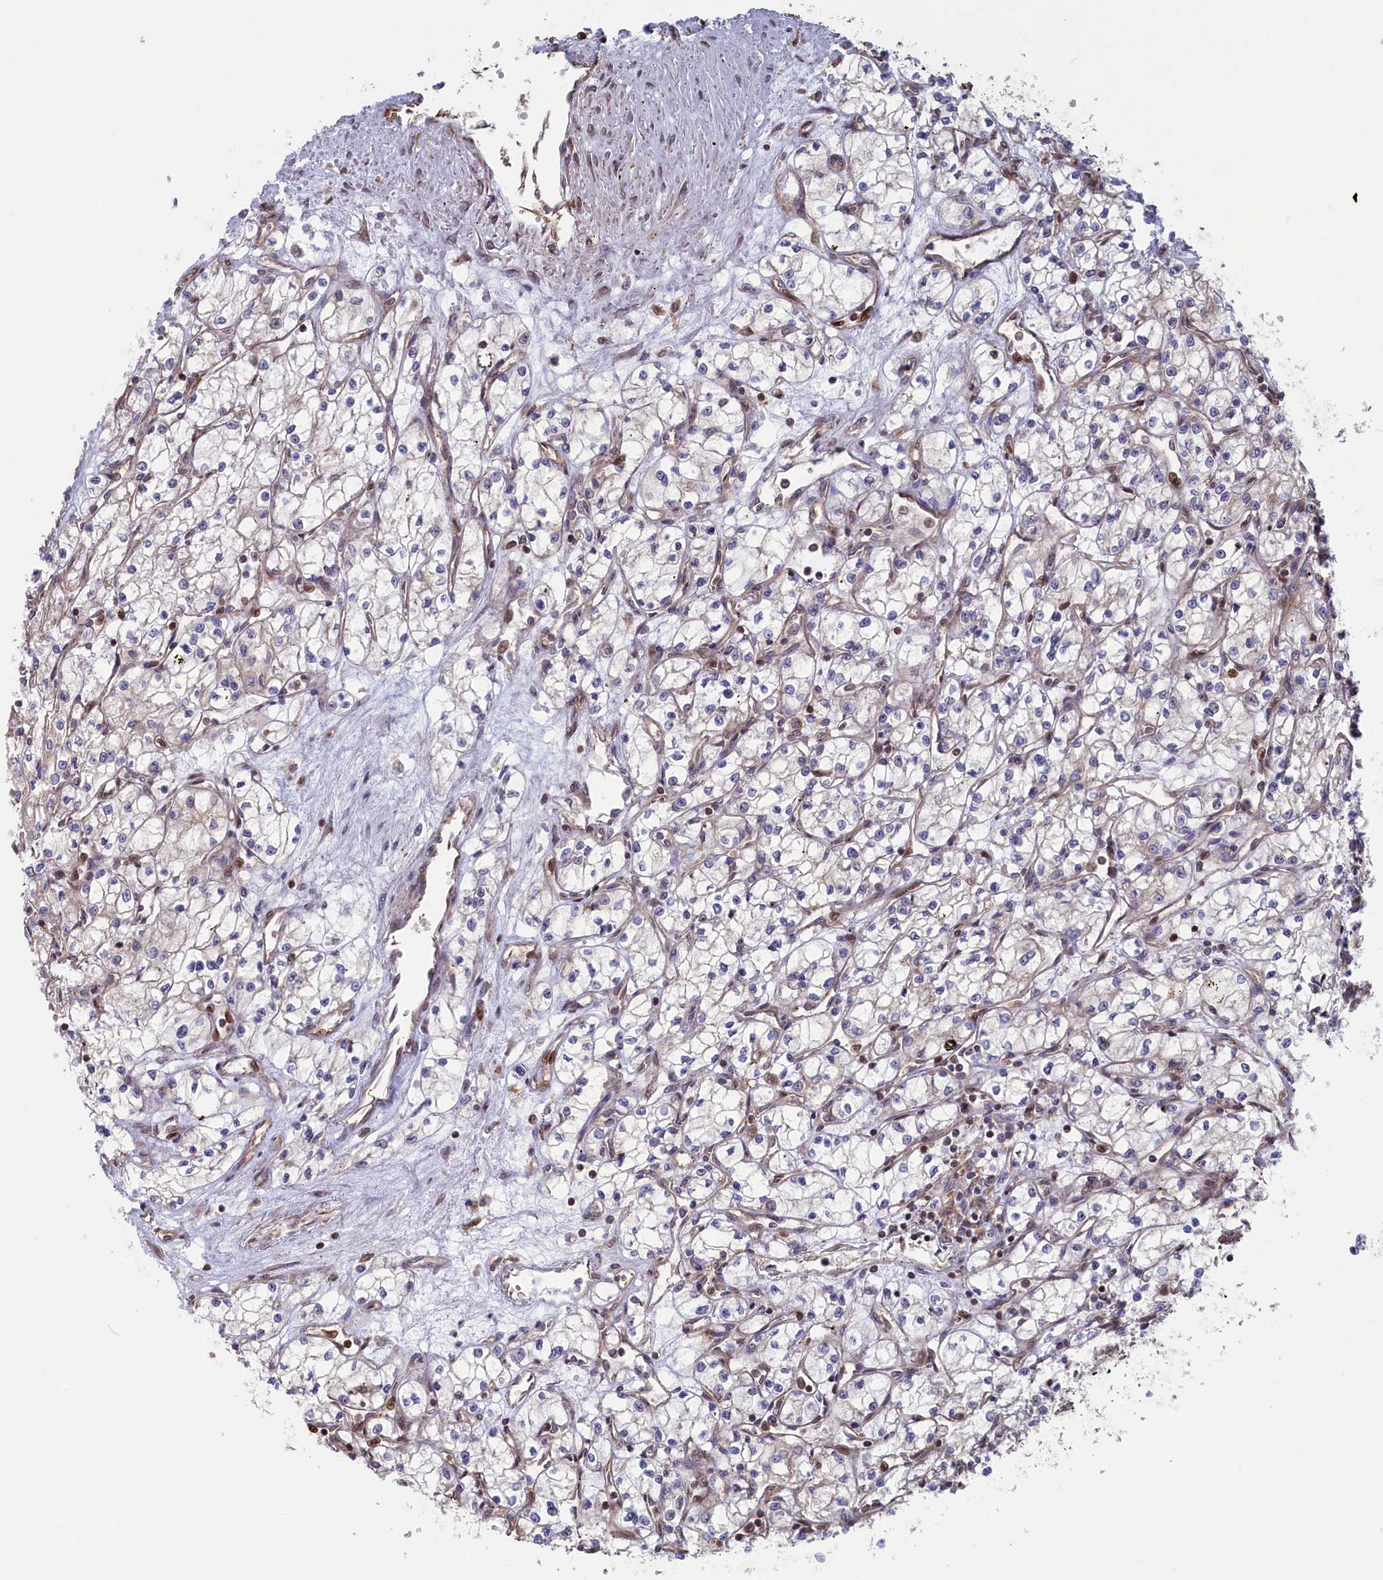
{"staining": {"intensity": "negative", "quantity": "none", "location": "none"}, "tissue": "renal cancer", "cell_type": "Tumor cells", "image_type": "cancer", "snomed": [{"axis": "morphology", "description": "Adenocarcinoma, NOS"}, {"axis": "topography", "description": "Kidney"}], "caption": "The image displays no staining of tumor cells in adenocarcinoma (renal). (Immunohistochemistry (ihc), brightfield microscopy, high magnification).", "gene": "RILPL1", "patient": {"sex": "male", "age": 59}}